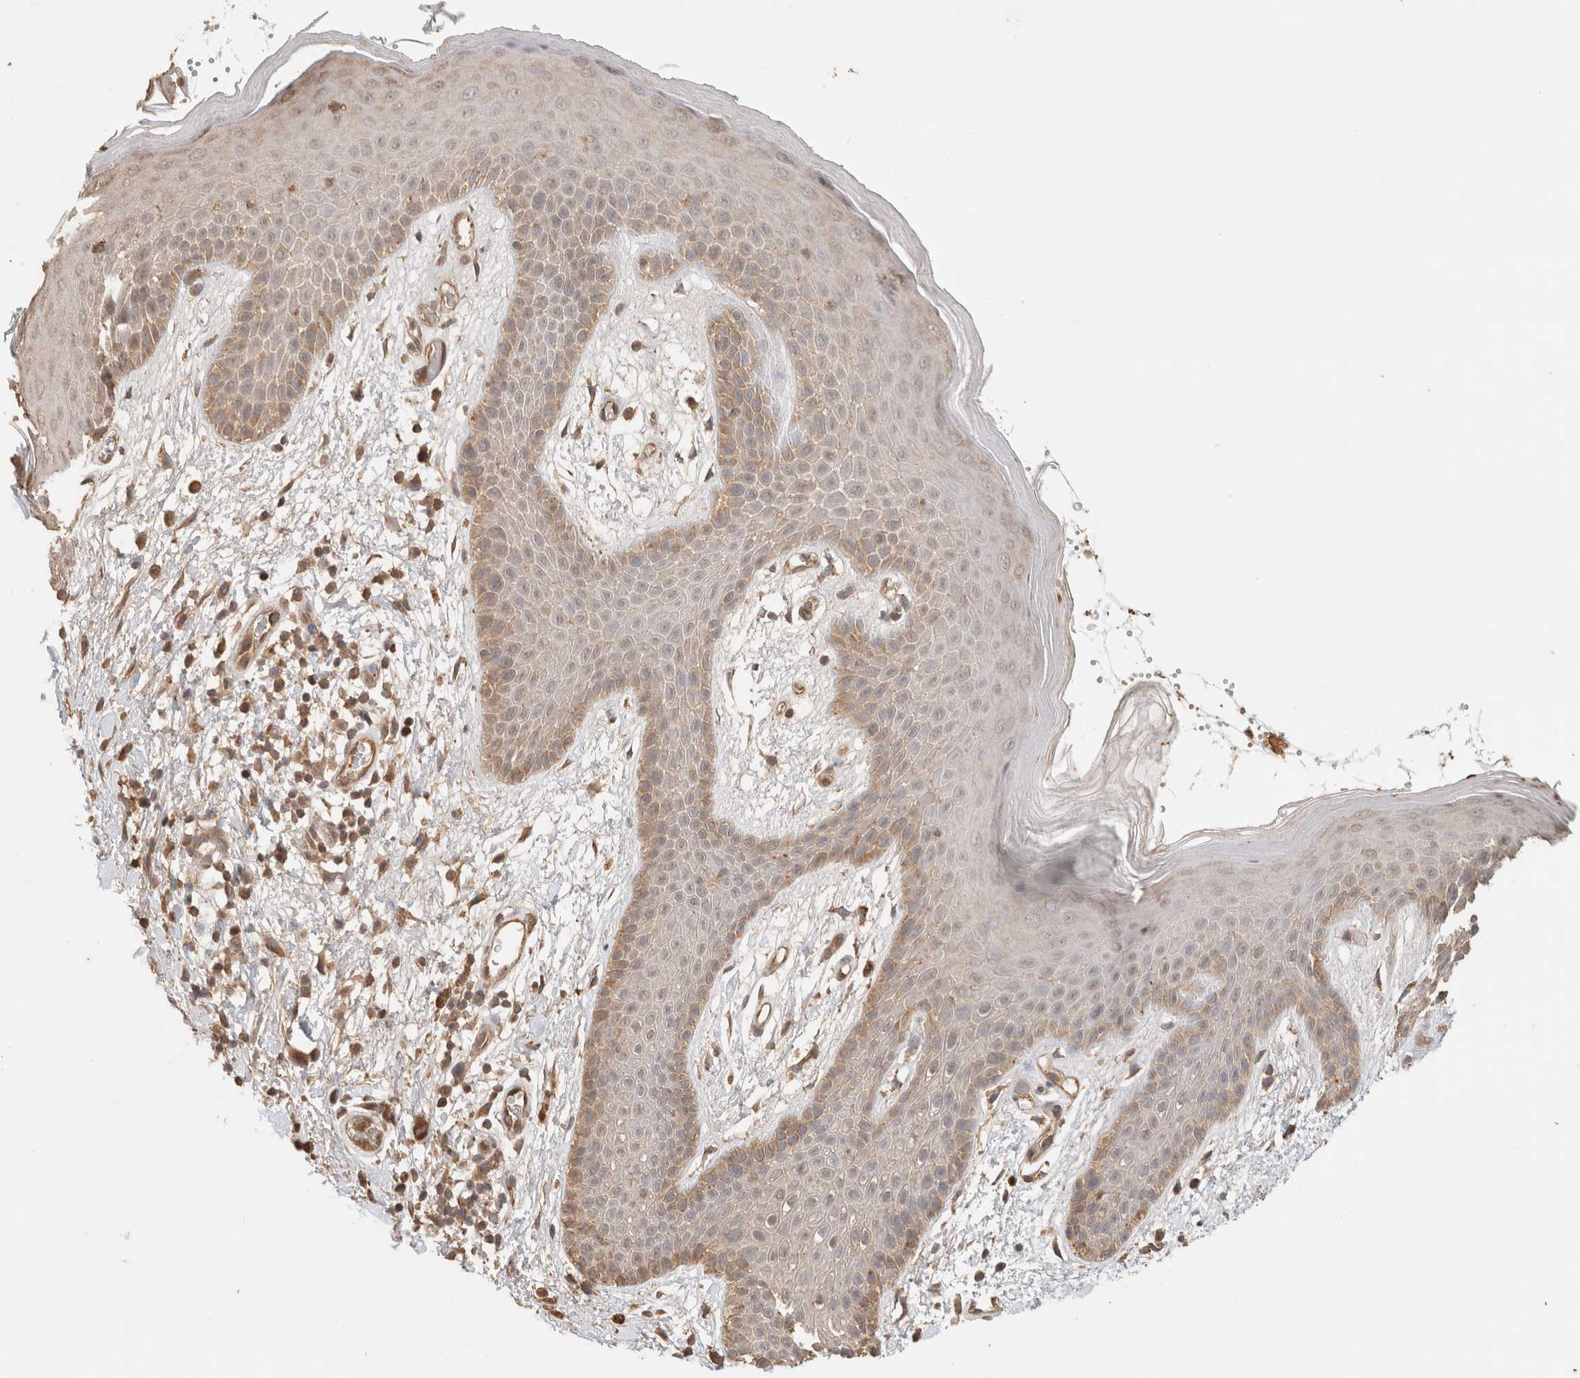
{"staining": {"intensity": "moderate", "quantity": "<25%", "location": "cytoplasmic/membranous"}, "tissue": "skin", "cell_type": "Epidermal cells", "image_type": "normal", "snomed": [{"axis": "morphology", "description": "Normal tissue, NOS"}, {"axis": "topography", "description": "Anal"}], "caption": "An IHC histopathology image of unremarkable tissue is shown. Protein staining in brown labels moderate cytoplasmic/membranous positivity in skin within epidermal cells. (brown staining indicates protein expression, while blue staining denotes nuclei).", "gene": "YWHAH", "patient": {"sex": "male", "age": 74}}